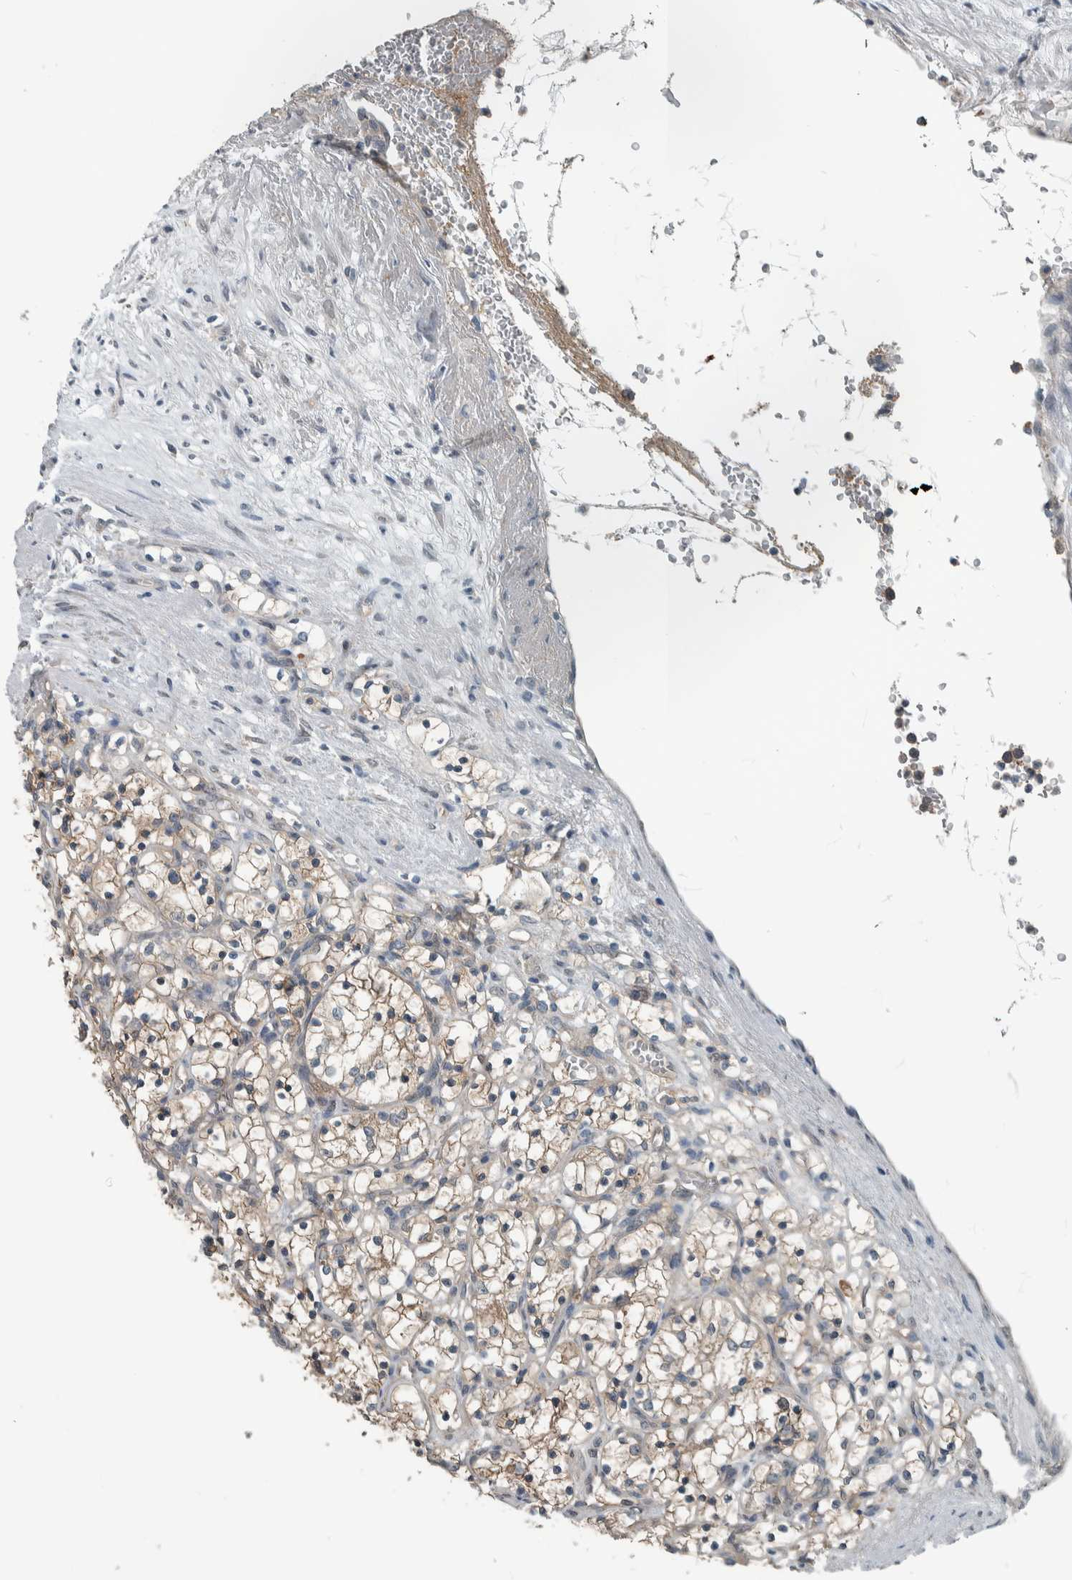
{"staining": {"intensity": "weak", "quantity": ">75%", "location": "cytoplasmic/membranous"}, "tissue": "renal cancer", "cell_type": "Tumor cells", "image_type": "cancer", "snomed": [{"axis": "morphology", "description": "Adenocarcinoma, NOS"}, {"axis": "topography", "description": "Kidney"}], "caption": "Tumor cells show weak cytoplasmic/membranous positivity in approximately >75% of cells in renal cancer (adenocarcinoma).", "gene": "ALAD", "patient": {"sex": "female", "age": 69}}